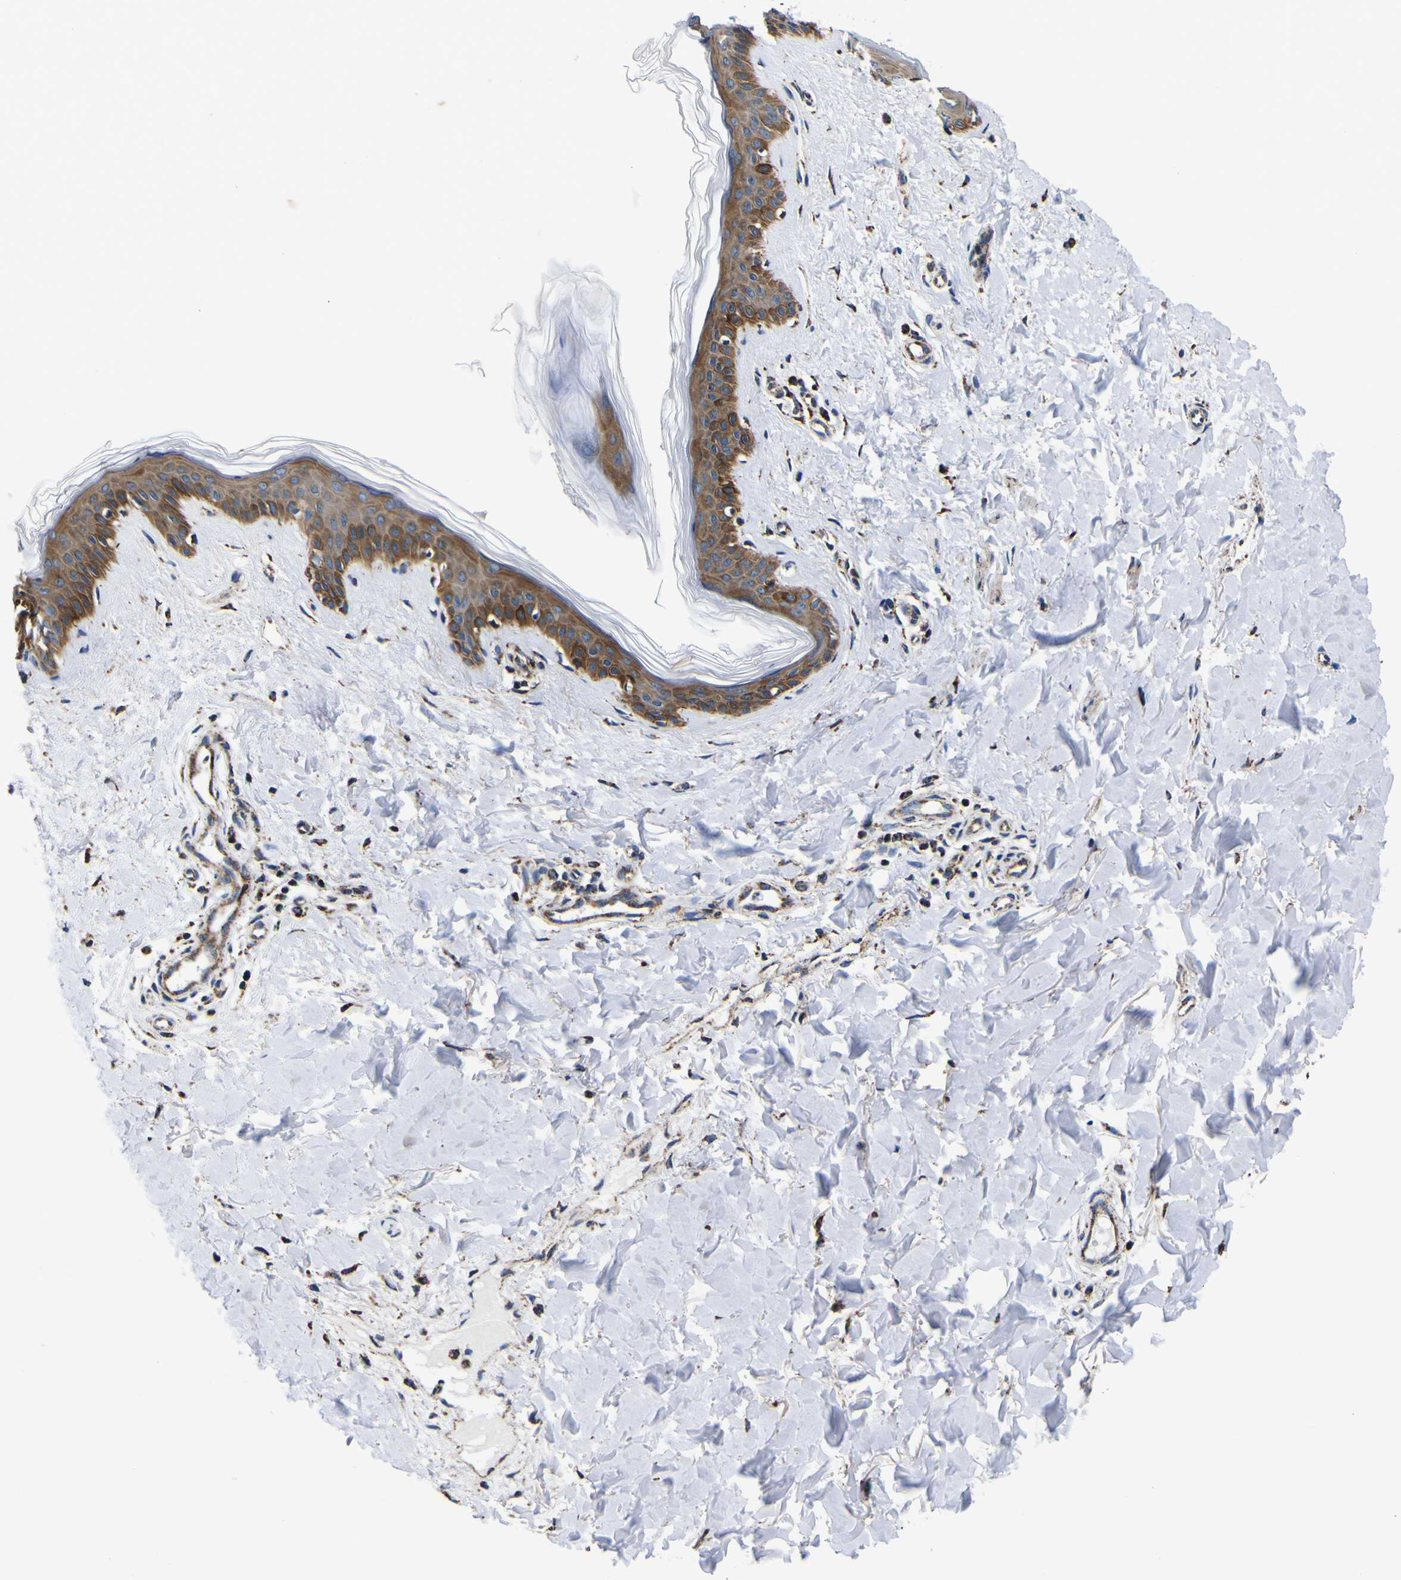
{"staining": {"intensity": "strong", "quantity": ">75%", "location": "cytoplasmic/membranous"}, "tissue": "skin", "cell_type": "Fibroblasts", "image_type": "normal", "snomed": [{"axis": "morphology", "description": "Normal tissue, NOS"}, {"axis": "topography", "description": "Skin"}], "caption": "Immunohistochemistry (IHC) staining of unremarkable skin, which demonstrates high levels of strong cytoplasmic/membranous positivity in about >75% of fibroblasts indicating strong cytoplasmic/membranous protein expression. The staining was performed using DAB (brown) for protein detection and nuclei were counterstained in hematoxylin (blue).", "gene": "PTRH2", "patient": {"sex": "female", "age": 41}}